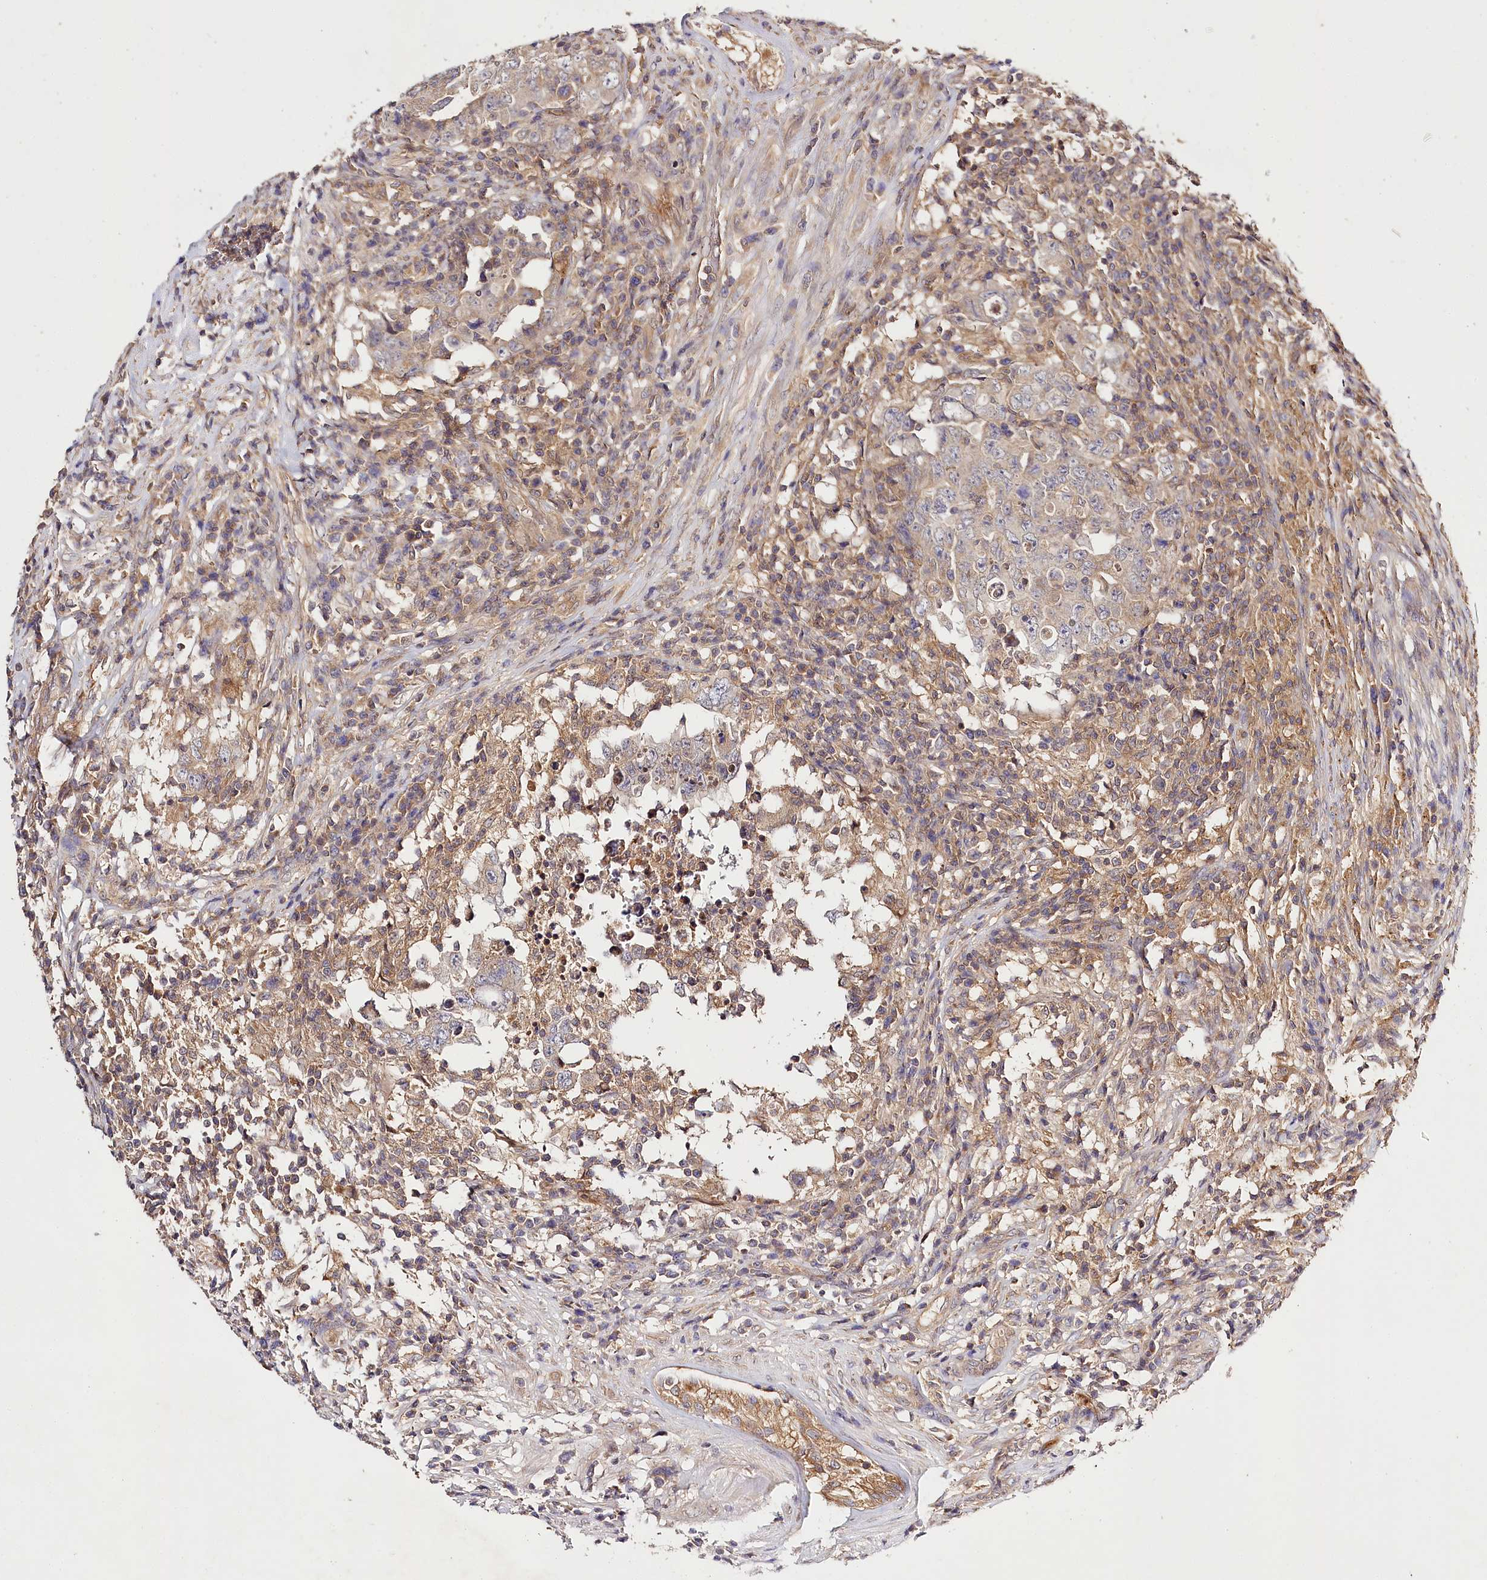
{"staining": {"intensity": "weak", "quantity": "<25%", "location": "cytoplasmic/membranous"}, "tissue": "testis cancer", "cell_type": "Tumor cells", "image_type": "cancer", "snomed": [{"axis": "morphology", "description": "Carcinoma, Embryonal, NOS"}, {"axis": "topography", "description": "Testis"}], "caption": "Photomicrograph shows no significant protein positivity in tumor cells of embryonal carcinoma (testis).", "gene": "LSS", "patient": {"sex": "male", "age": 26}}